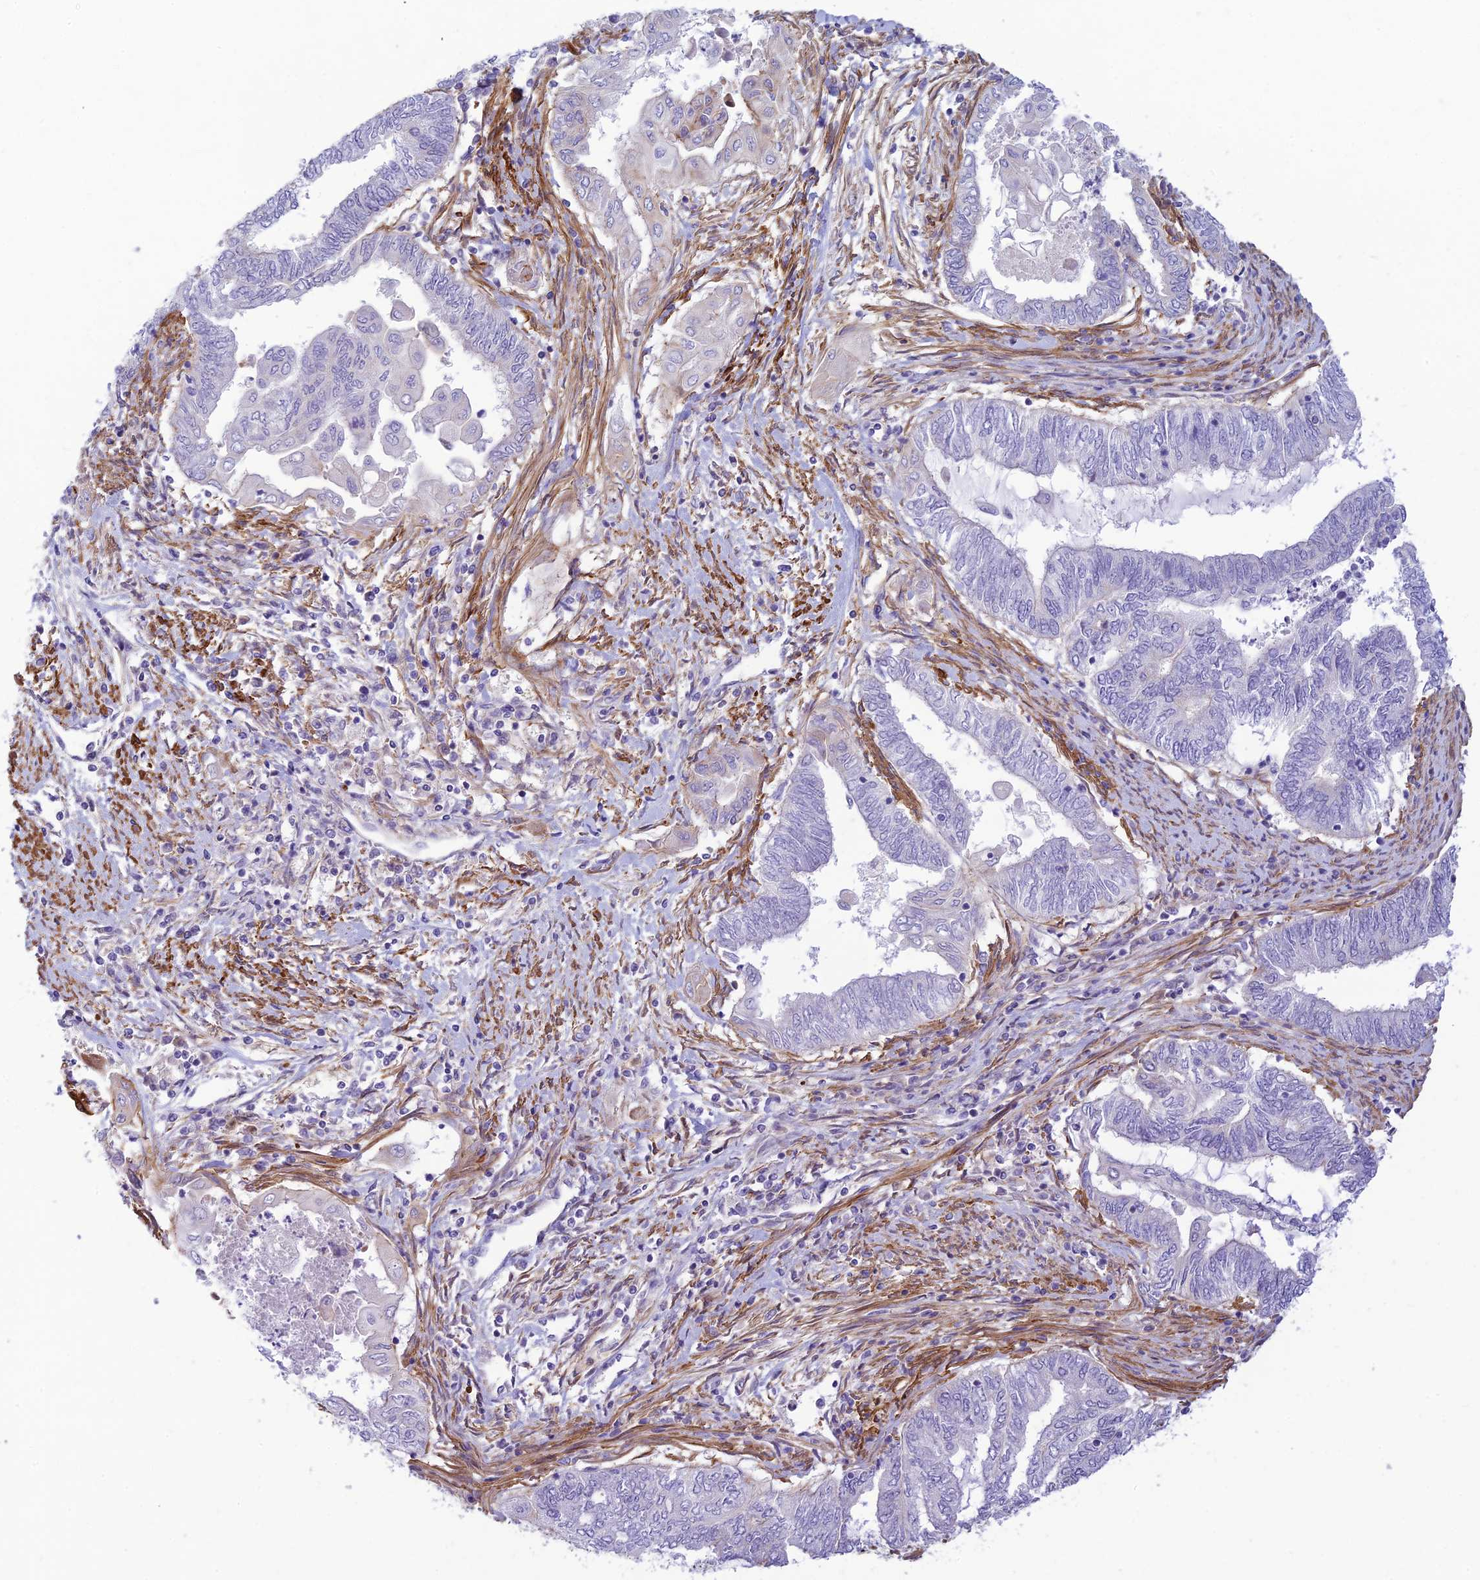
{"staining": {"intensity": "negative", "quantity": "none", "location": "none"}, "tissue": "endometrial cancer", "cell_type": "Tumor cells", "image_type": "cancer", "snomed": [{"axis": "morphology", "description": "Adenocarcinoma, NOS"}, {"axis": "topography", "description": "Uterus"}, {"axis": "topography", "description": "Endometrium"}], "caption": "High power microscopy image of an immunohistochemistry (IHC) micrograph of endometrial cancer (adenocarcinoma), revealing no significant staining in tumor cells. (Immunohistochemistry (ihc), brightfield microscopy, high magnification).", "gene": "FBXW4", "patient": {"sex": "female", "age": 70}}